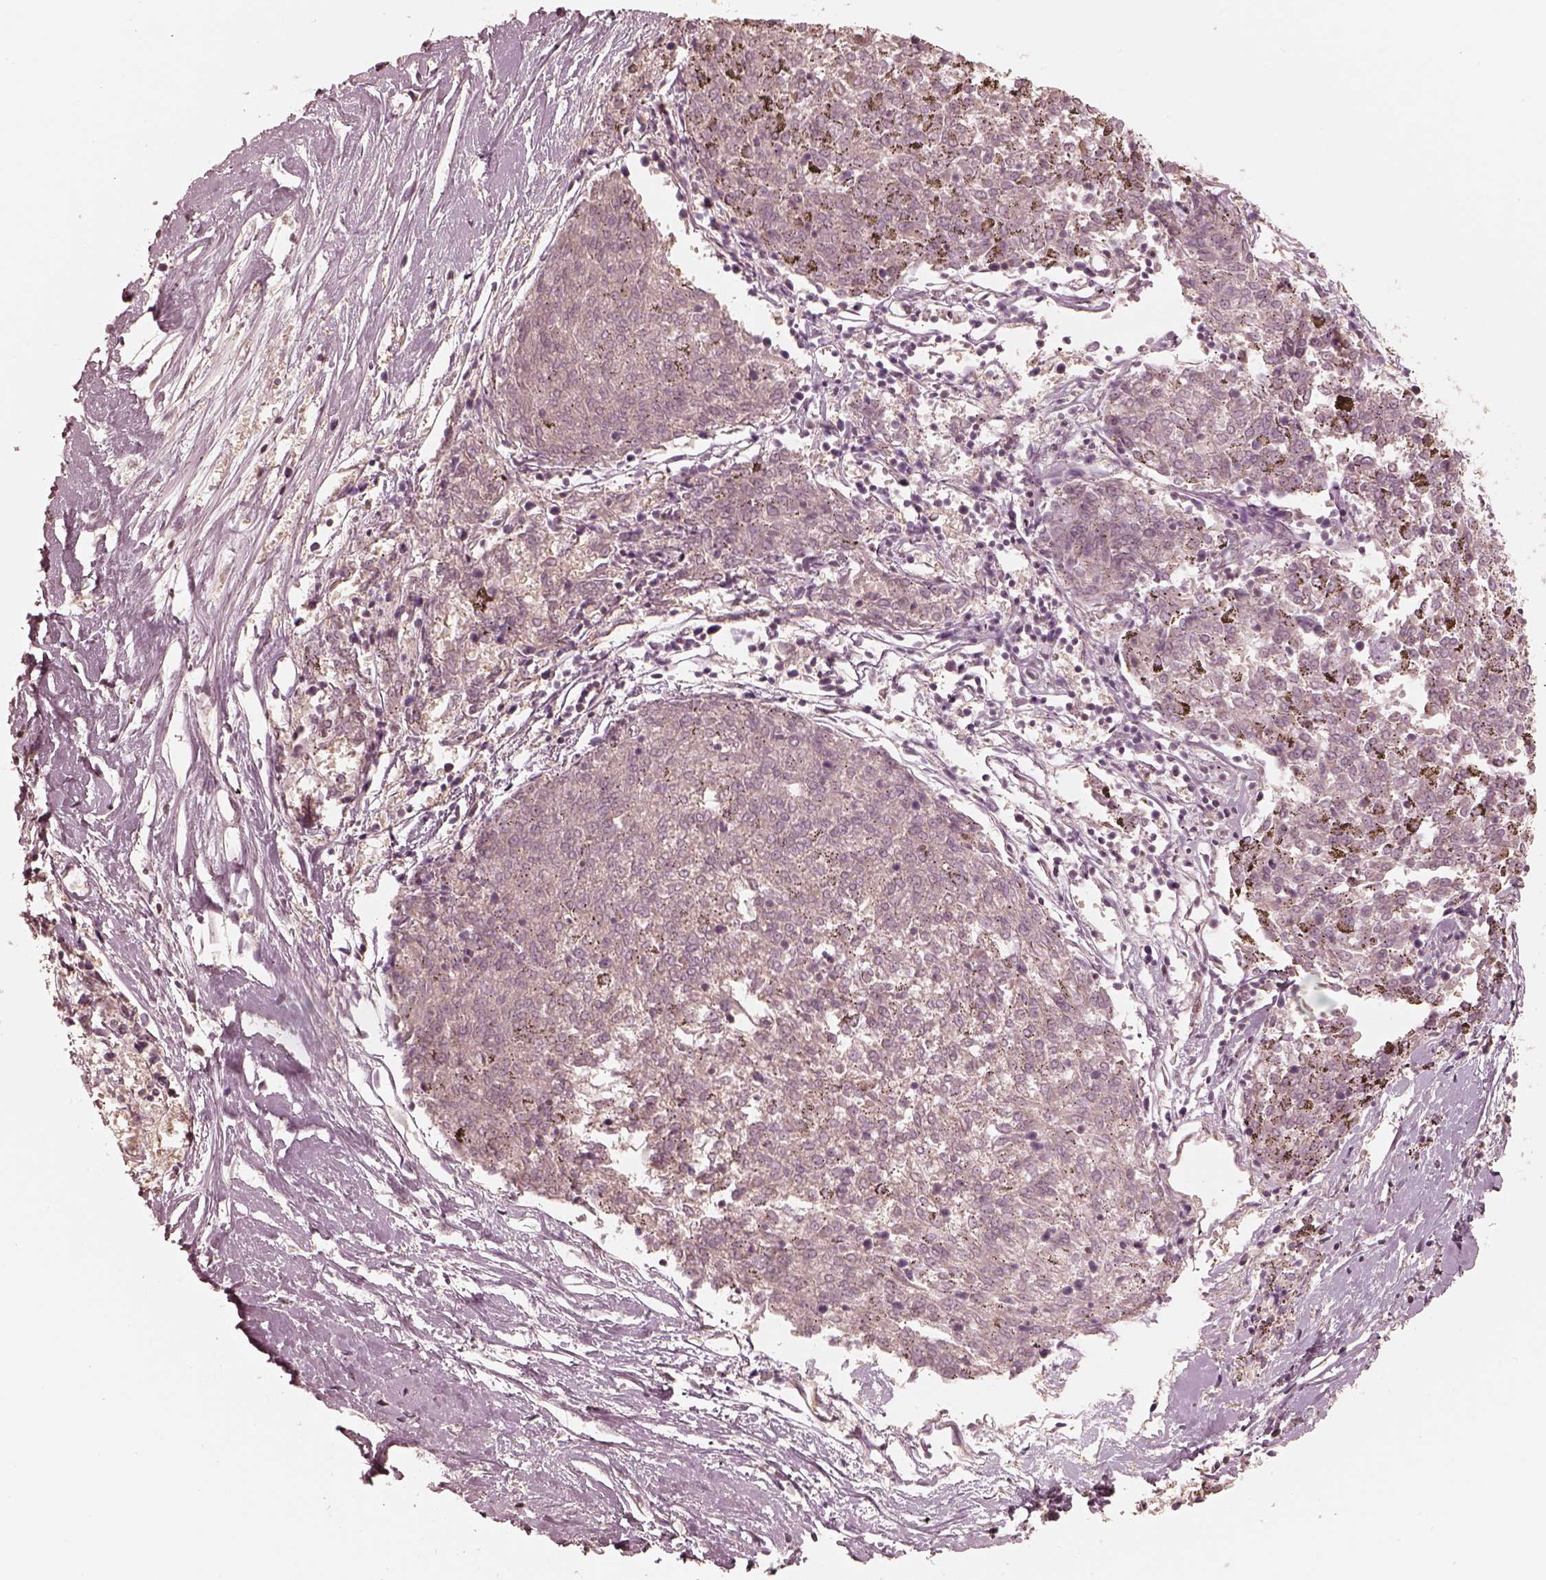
{"staining": {"intensity": "negative", "quantity": "none", "location": "none"}, "tissue": "melanoma", "cell_type": "Tumor cells", "image_type": "cancer", "snomed": [{"axis": "morphology", "description": "Malignant melanoma, NOS"}, {"axis": "topography", "description": "Skin"}], "caption": "Micrograph shows no protein staining in tumor cells of malignant melanoma tissue. (Brightfield microscopy of DAB (3,3'-diaminobenzidine) IHC at high magnification).", "gene": "KIF5C", "patient": {"sex": "female", "age": 72}}